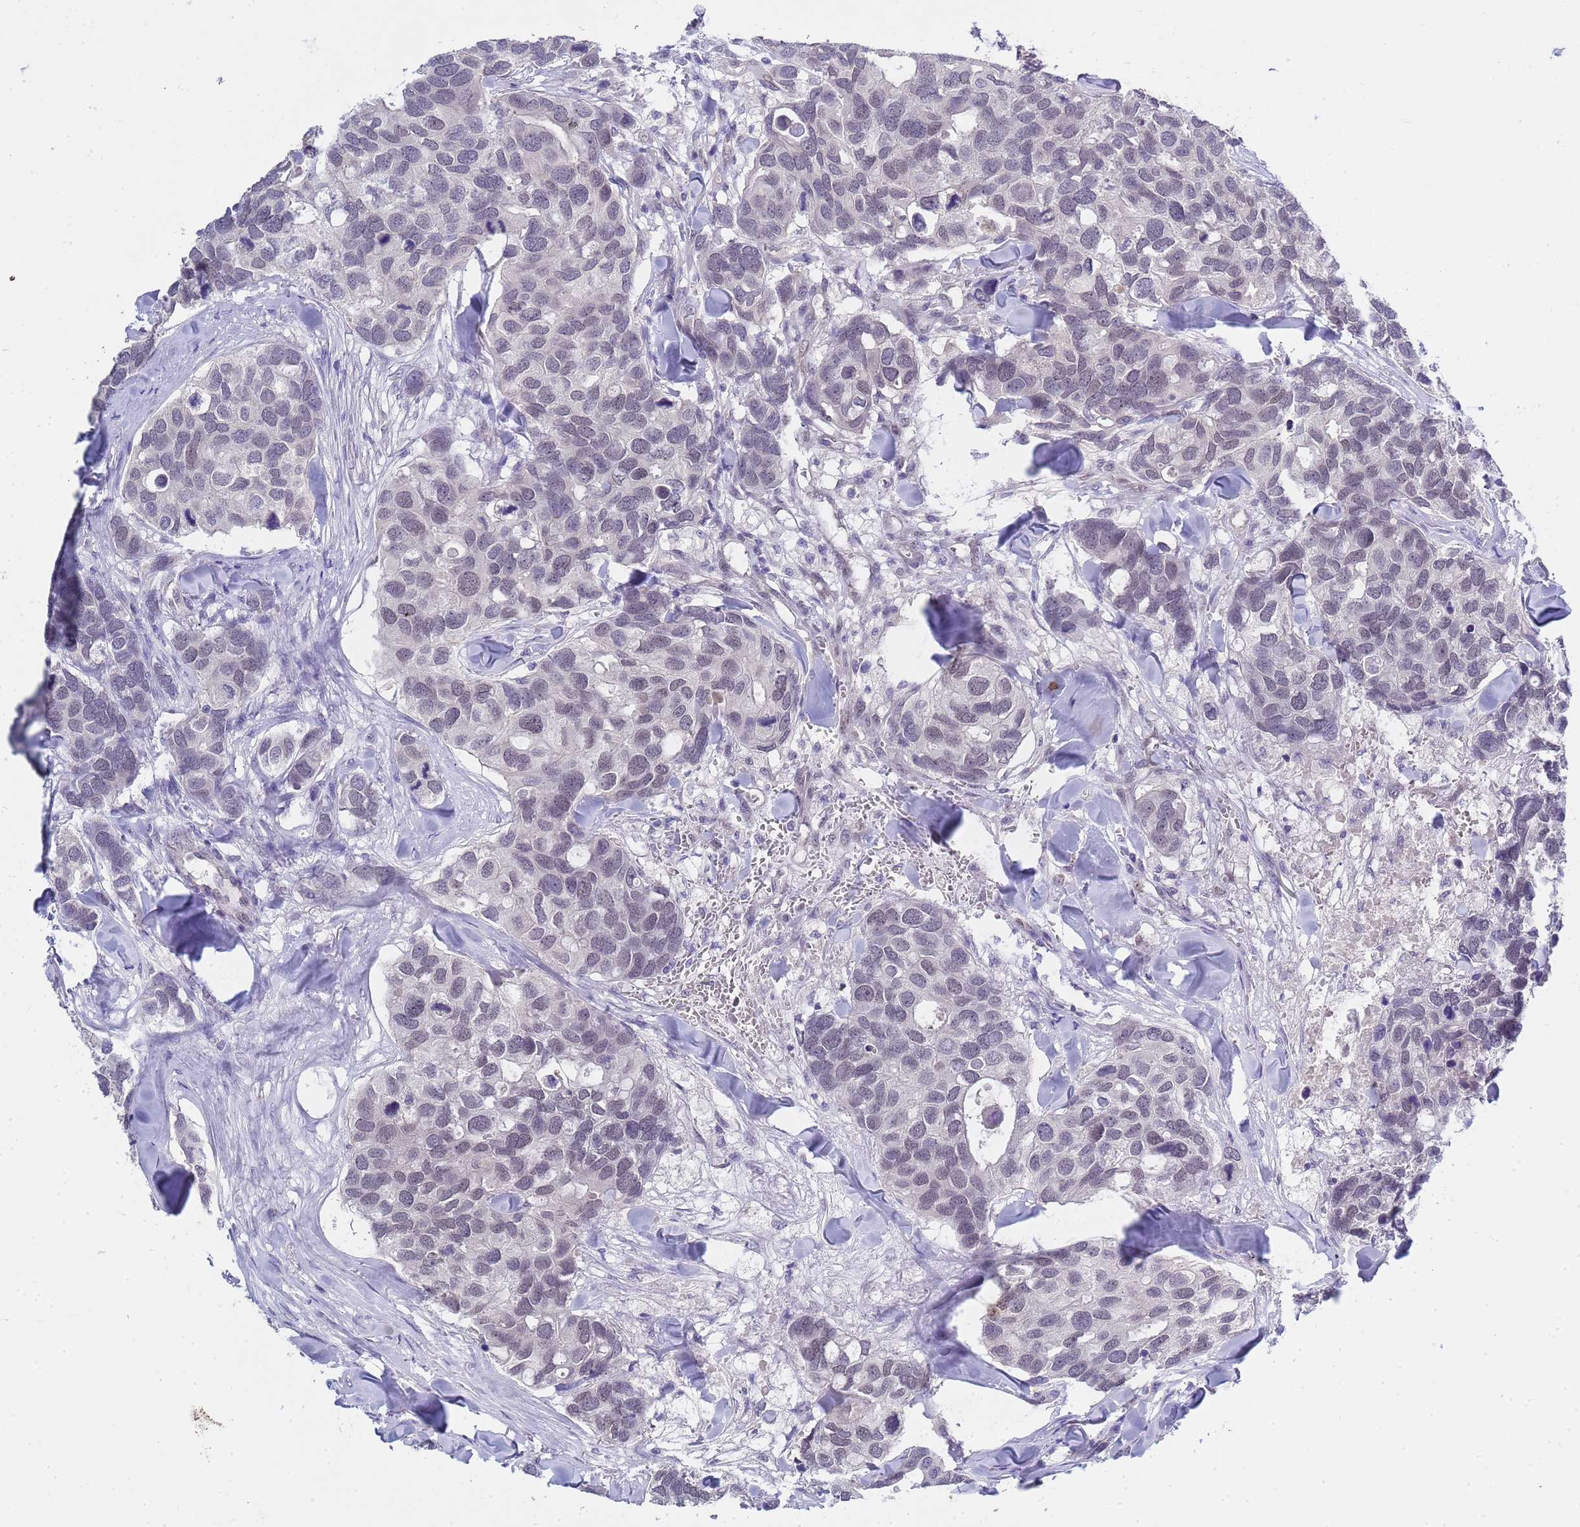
{"staining": {"intensity": "negative", "quantity": "none", "location": "none"}, "tissue": "breast cancer", "cell_type": "Tumor cells", "image_type": "cancer", "snomed": [{"axis": "morphology", "description": "Duct carcinoma"}, {"axis": "topography", "description": "Breast"}], "caption": "This is an immunohistochemistry image of human breast cancer (intraductal carcinoma). There is no staining in tumor cells.", "gene": "TRMT10A", "patient": {"sex": "female", "age": 83}}